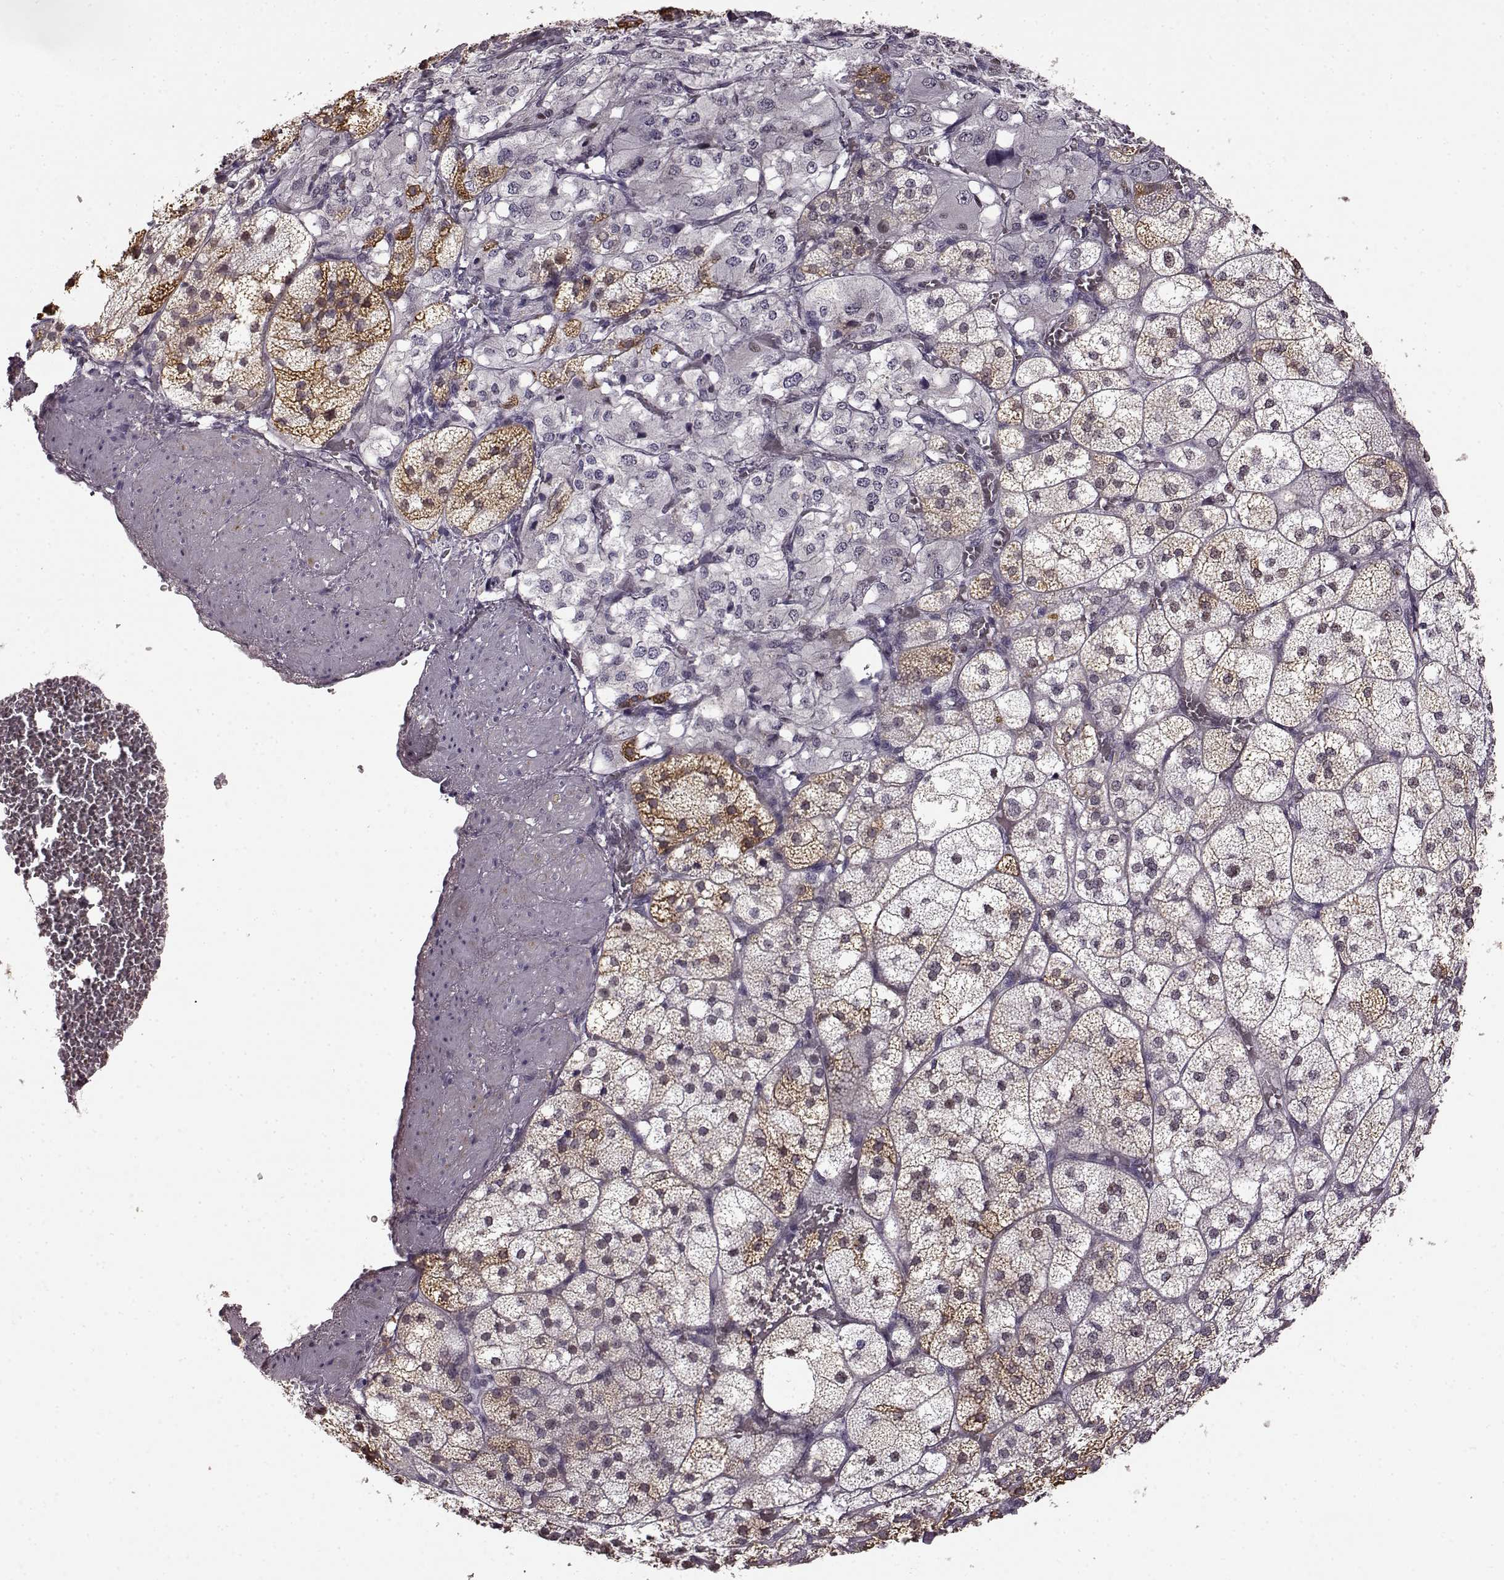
{"staining": {"intensity": "strong", "quantity": "25%-75%", "location": "cytoplasmic/membranous"}, "tissue": "adrenal gland", "cell_type": "Glandular cells", "image_type": "normal", "snomed": [{"axis": "morphology", "description": "Normal tissue, NOS"}, {"axis": "topography", "description": "Adrenal gland"}], "caption": "This photomicrograph shows IHC staining of benign adrenal gland, with high strong cytoplasmic/membranous expression in approximately 25%-75% of glandular cells.", "gene": "CNGA3", "patient": {"sex": "female", "age": 60}}